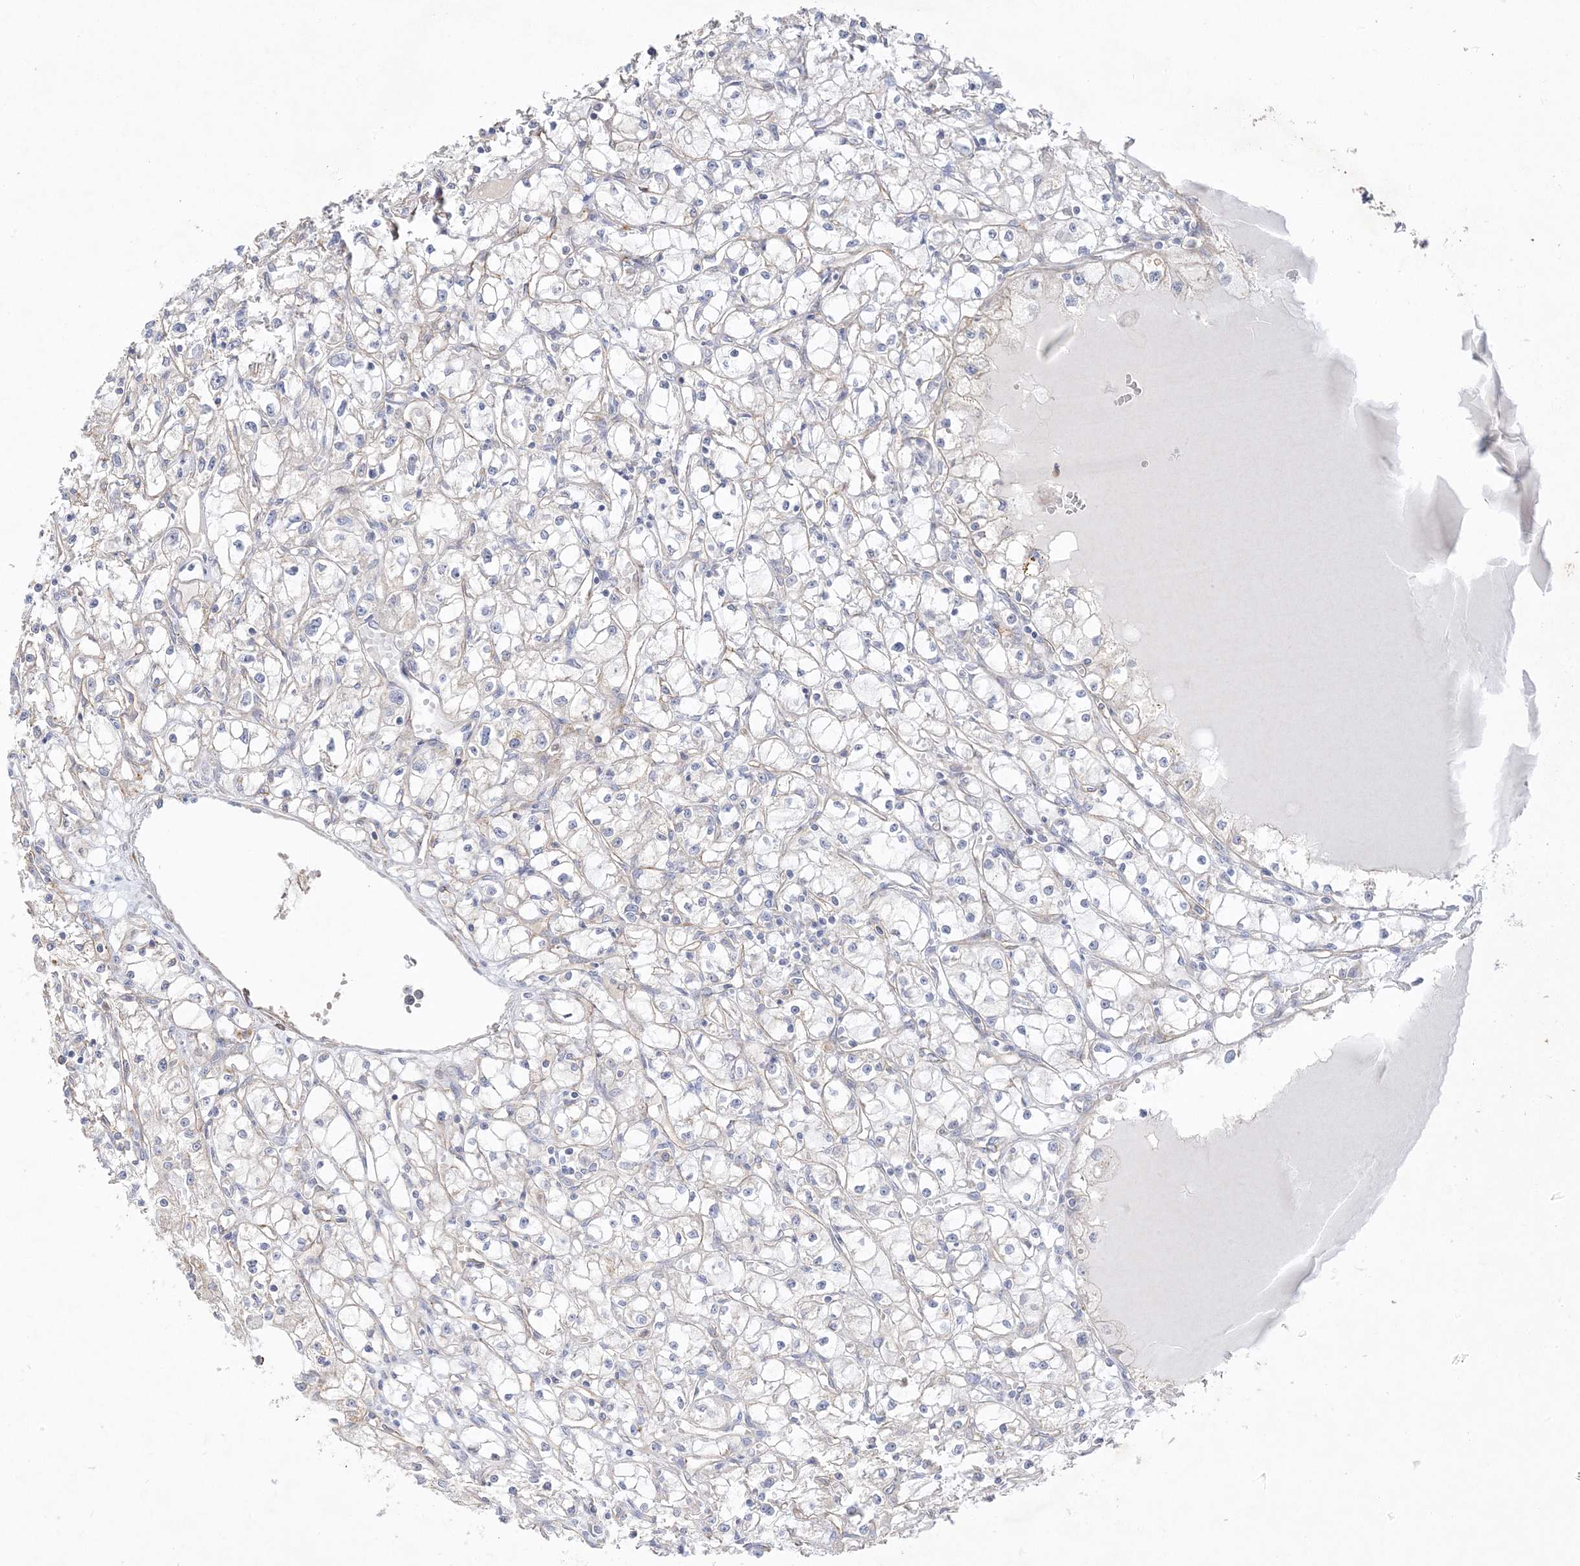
{"staining": {"intensity": "negative", "quantity": "none", "location": "none"}, "tissue": "renal cancer", "cell_type": "Tumor cells", "image_type": "cancer", "snomed": [{"axis": "morphology", "description": "Adenocarcinoma, NOS"}, {"axis": "topography", "description": "Kidney"}], "caption": "Immunohistochemistry histopathology image of renal cancer (adenocarcinoma) stained for a protein (brown), which demonstrates no staining in tumor cells.", "gene": "TRANK1", "patient": {"sex": "male", "age": 56}}